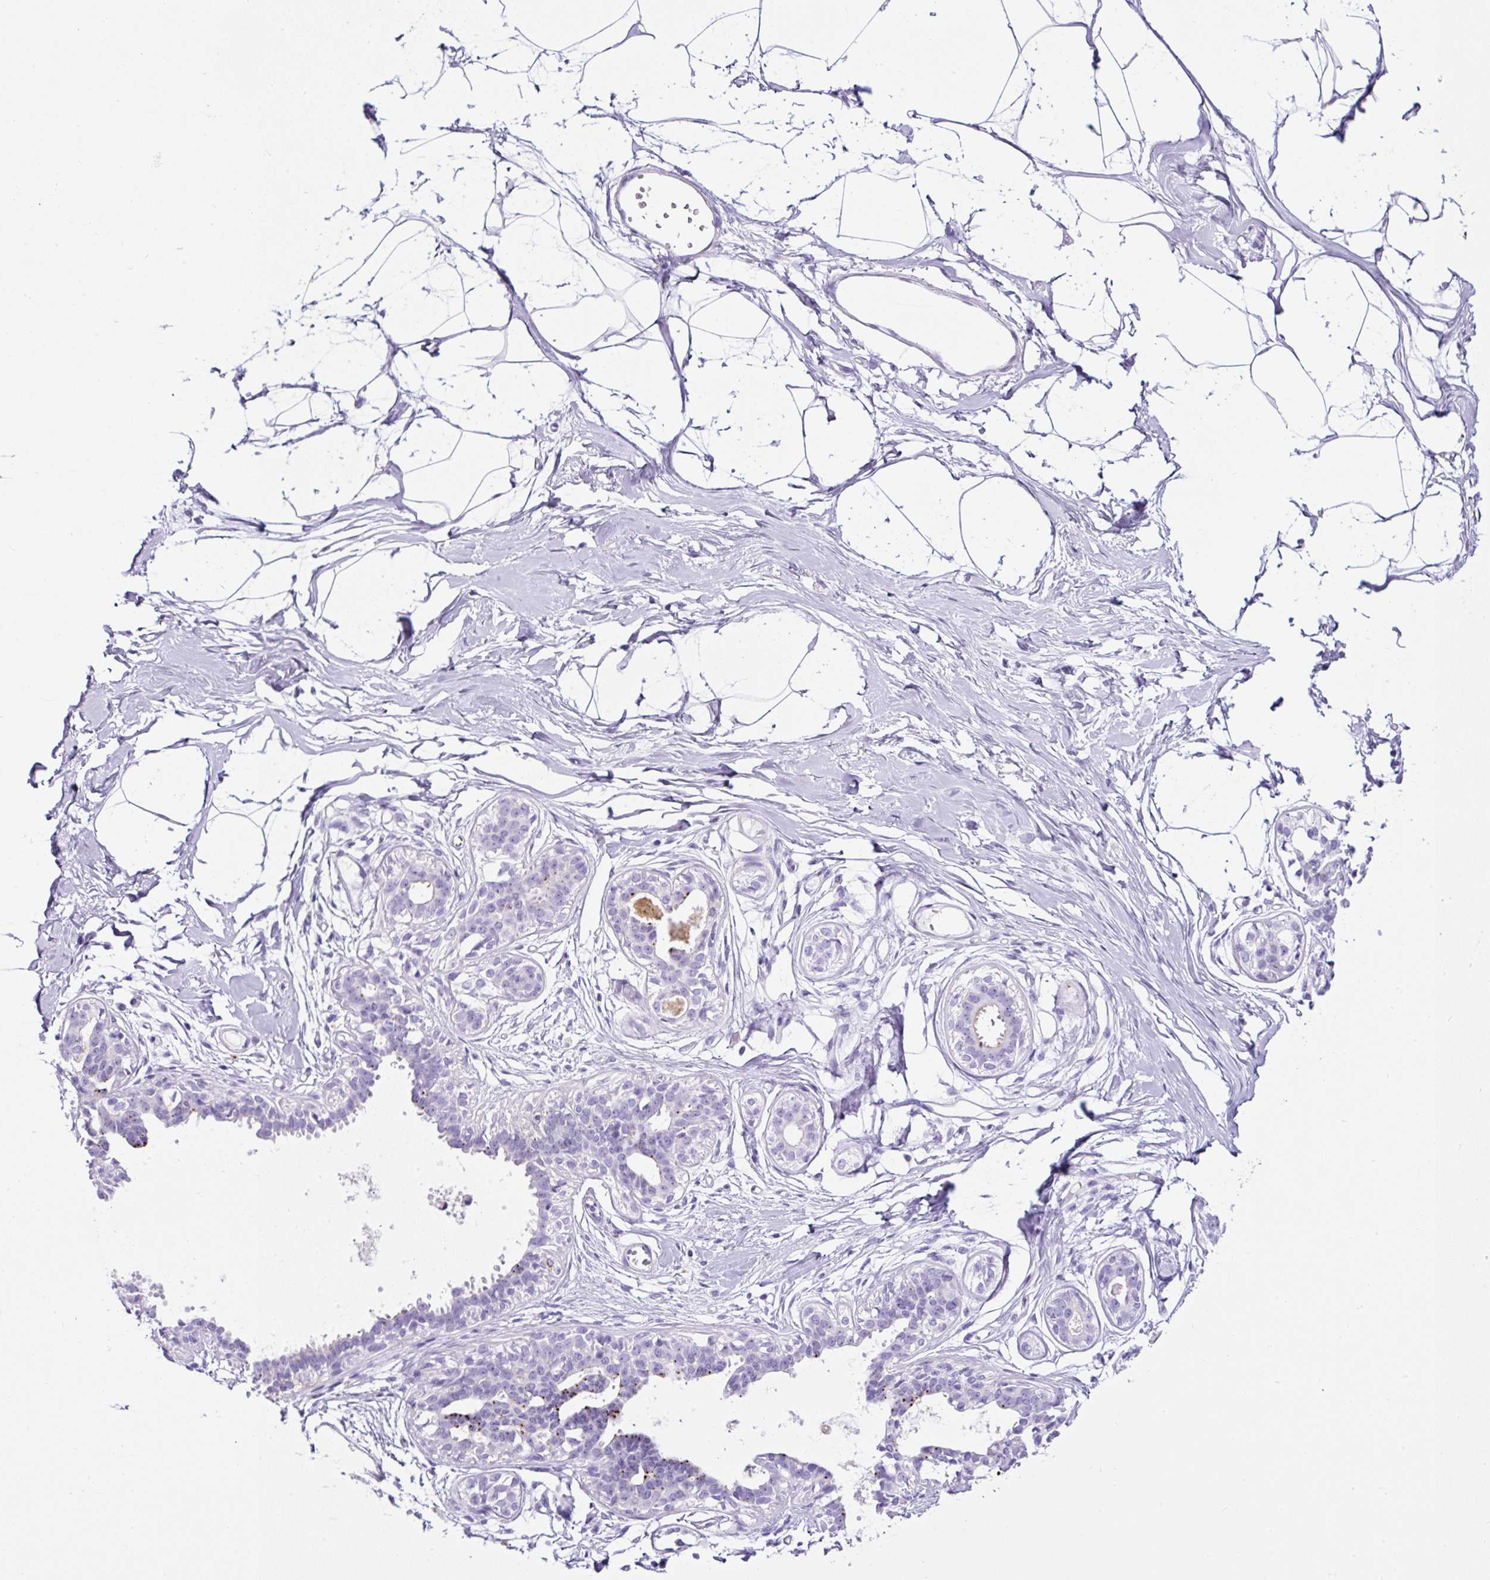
{"staining": {"intensity": "negative", "quantity": "none", "location": "none"}, "tissue": "breast", "cell_type": "Adipocytes", "image_type": "normal", "snomed": [{"axis": "morphology", "description": "Normal tissue, NOS"}, {"axis": "topography", "description": "Breast"}], "caption": "Immunohistochemistry micrograph of normal breast stained for a protein (brown), which reveals no expression in adipocytes.", "gene": "TMEM200B", "patient": {"sex": "female", "age": 45}}